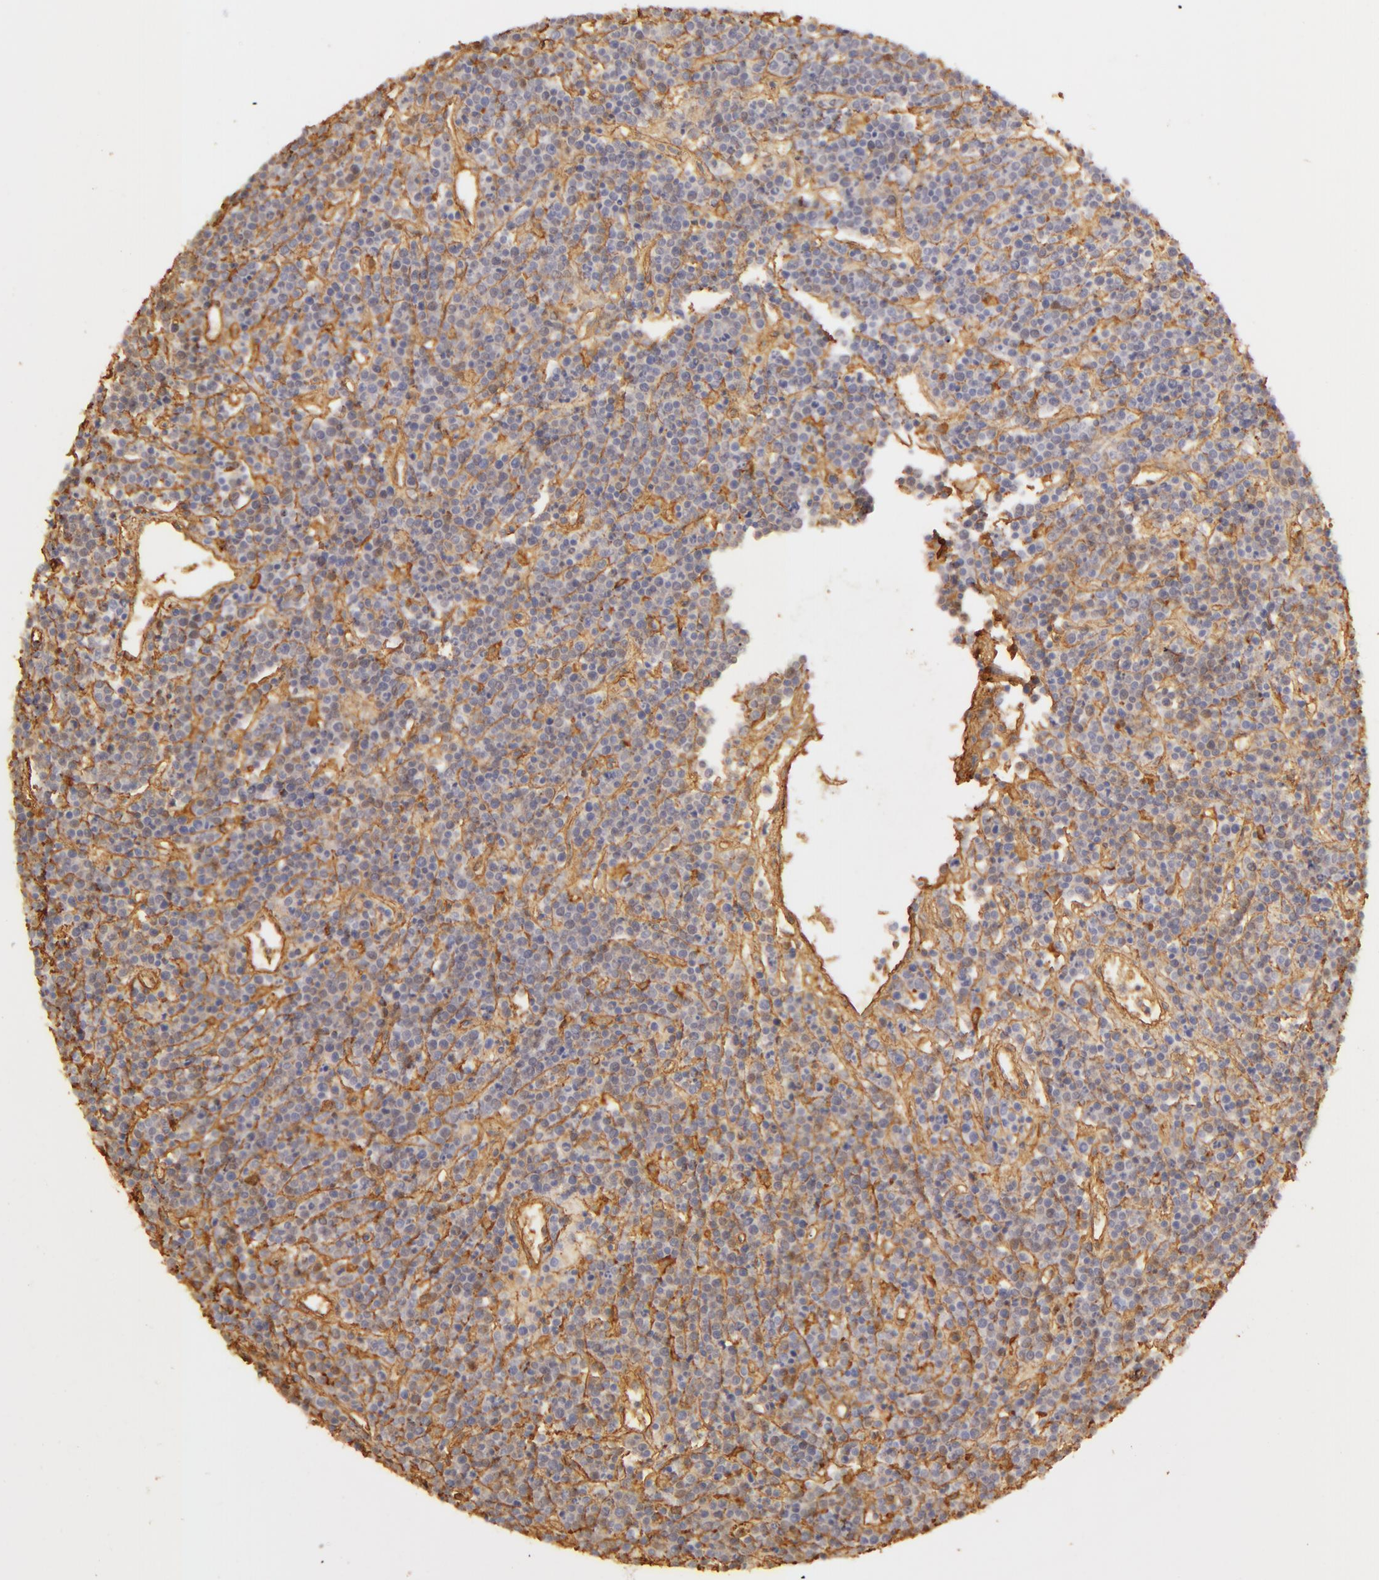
{"staining": {"intensity": "negative", "quantity": "none", "location": "none"}, "tissue": "lymphoma", "cell_type": "Tumor cells", "image_type": "cancer", "snomed": [{"axis": "morphology", "description": "Malignant lymphoma, non-Hodgkin's type, High grade"}, {"axis": "topography", "description": "Ovary"}], "caption": "This image is of lymphoma stained with immunohistochemistry (IHC) to label a protein in brown with the nuclei are counter-stained blue. There is no staining in tumor cells. Brightfield microscopy of immunohistochemistry stained with DAB (3,3'-diaminobenzidine) (brown) and hematoxylin (blue), captured at high magnification.", "gene": "COL4A1", "patient": {"sex": "female", "age": 56}}